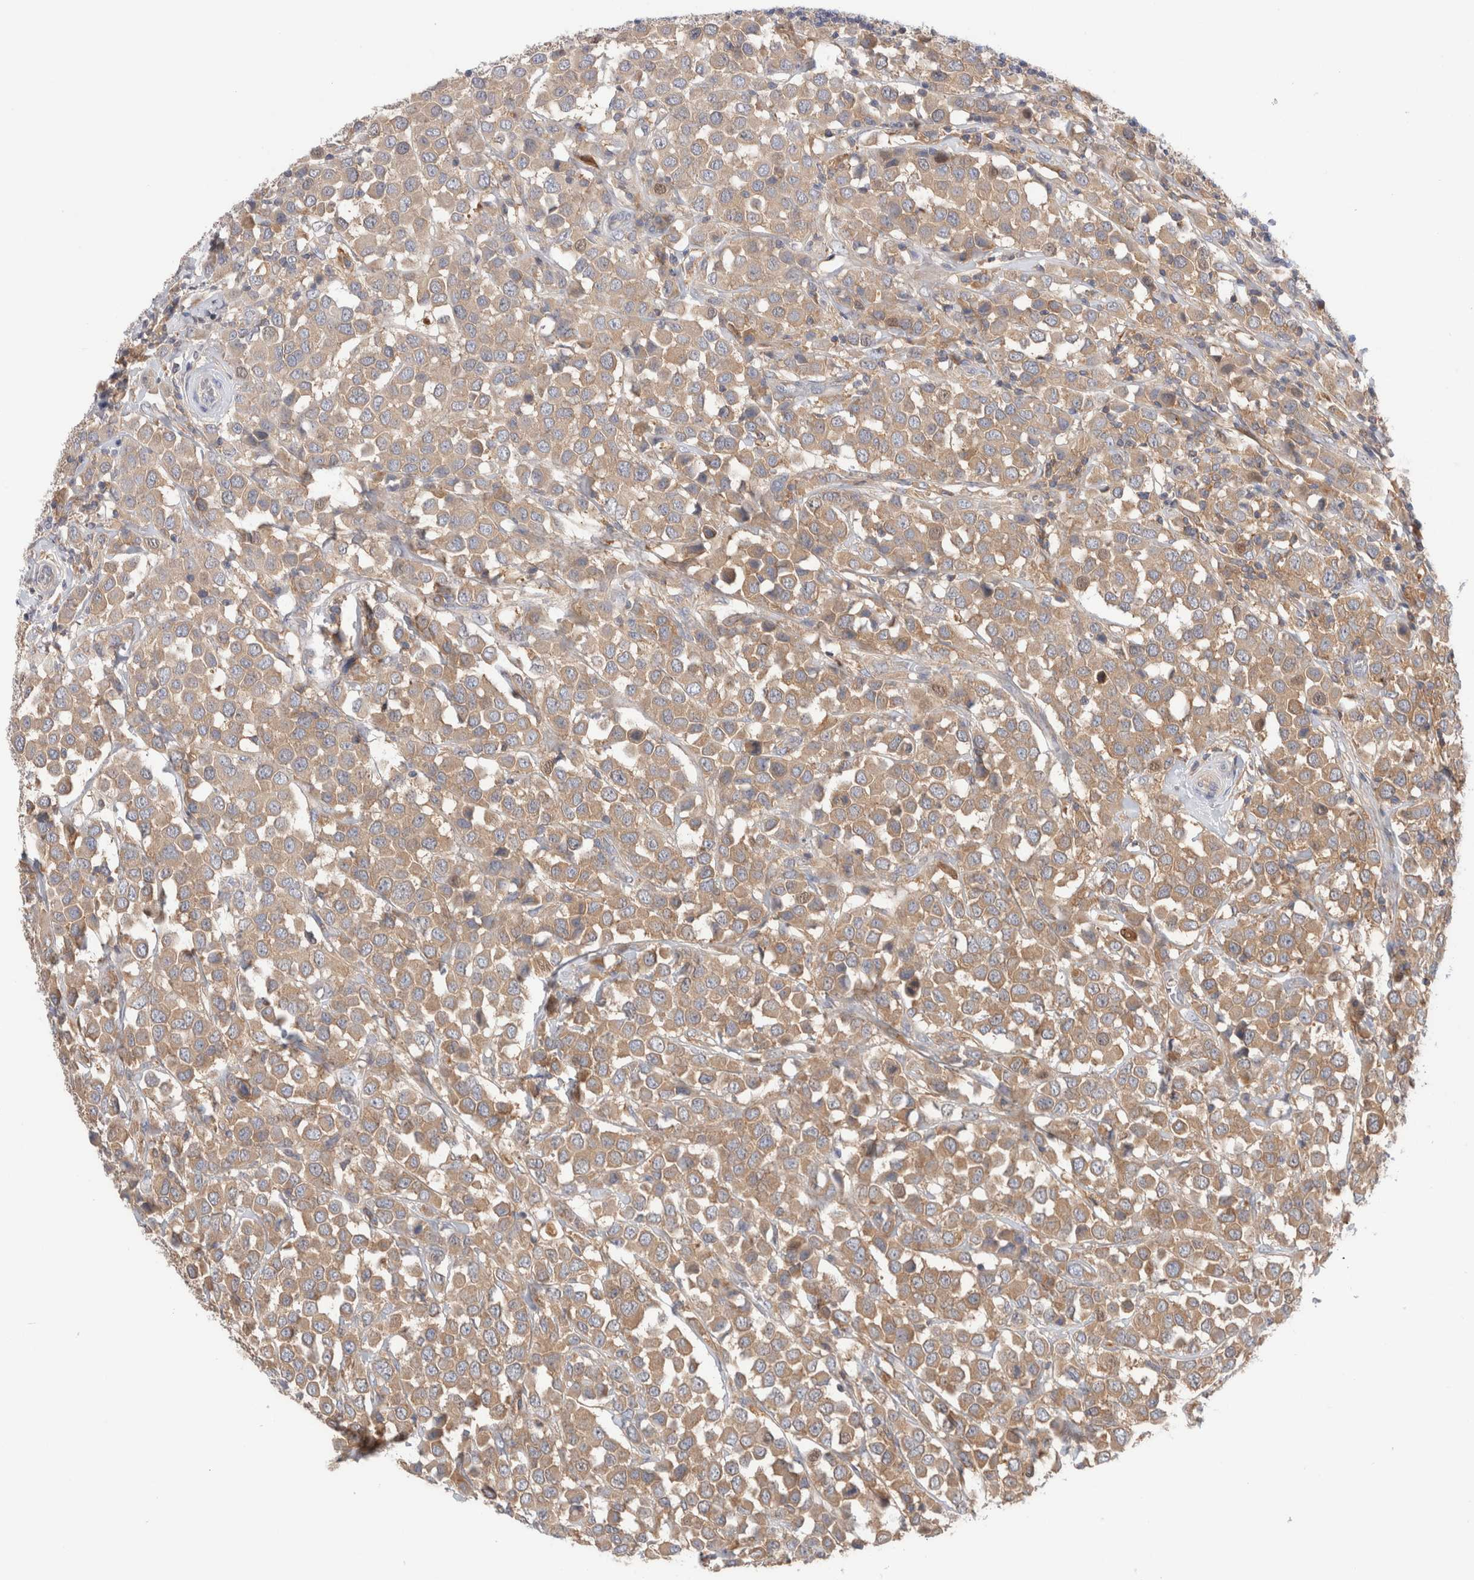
{"staining": {"intensity": "weak", "quantity": ">75%", "location": "cytoplasmic/membranous"}, "tissue": "breast cancer", "cell_type": "Tumor cells", "image_type": "cancer", "snomed": [{"axis": "morphology", "description": "Duct carcinoma"}, {"axis": "topography", "description": "Breast"}], "caption": "The immunohistochemical stain highlights weak cytoplasmic/membranous expression in tumor cells of invasive ductal carcinoma (breast) tissue. The staining is performed using DAB brown chromogen to label protein expression. The nuclei are counter-stained blue using hematoxylin.", "gene": "KLHL14", "patient": {"sex": "female", "age": 61}}